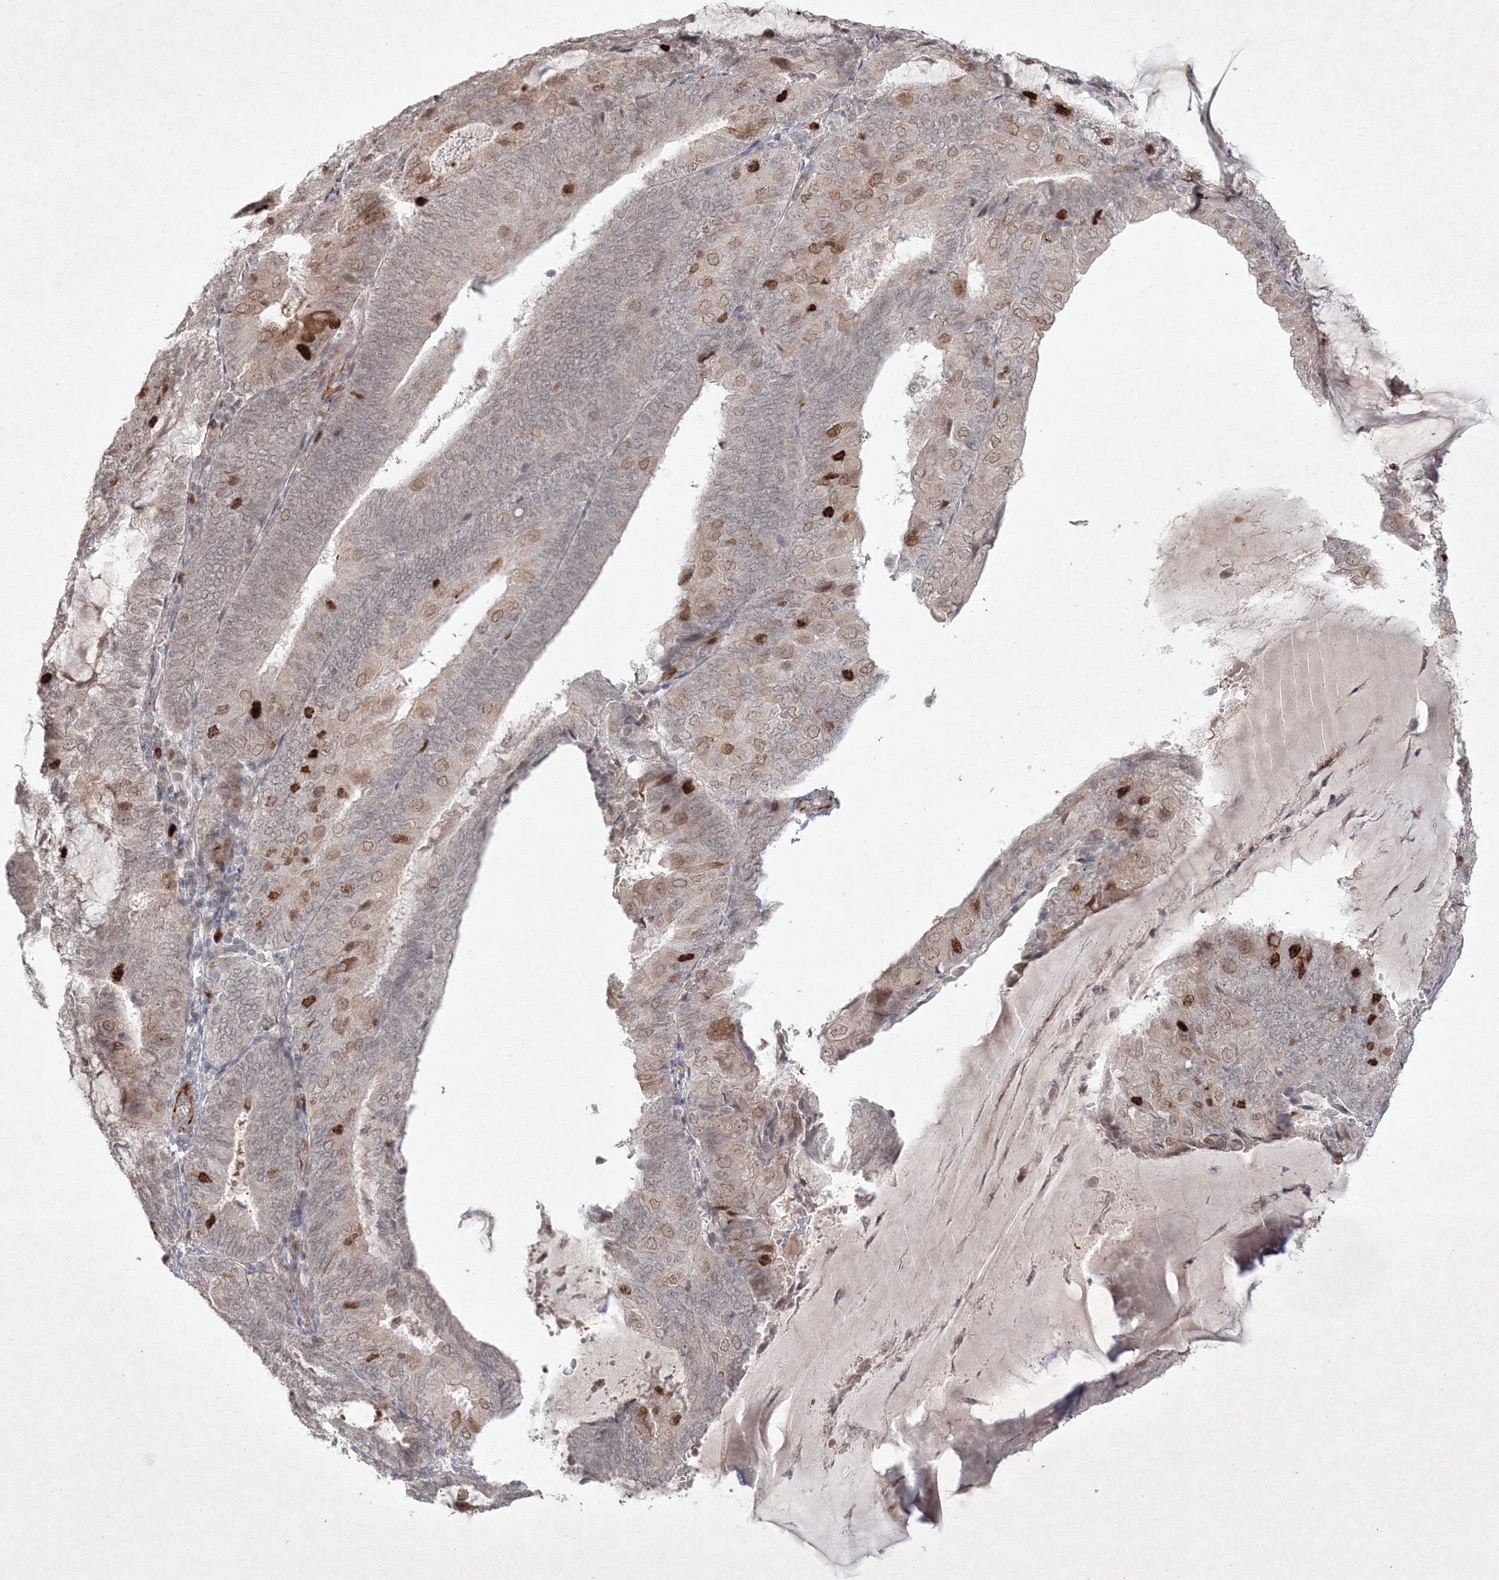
{"staining": {"intensity": "strong", "quantity": "<25%", "location": "nuclear"}, "tissue": "endometrial cancer", "cell_type": "Tumor cells", "image_type": "cancer", "snomed": [{"axis": "morphology", "description": "Adenocarcinoma, NOS"}, {"axis": "topography", "description": "Endometrium"}], "caption": "There is medium levels of strong nuclear staining in tumor cells of adenocarcinoma (endometrial), as demonstrated by immunohistochemical staining (brown color).", "gene": "KIF20A", "patient": {"sex": "female", "age": 81}}